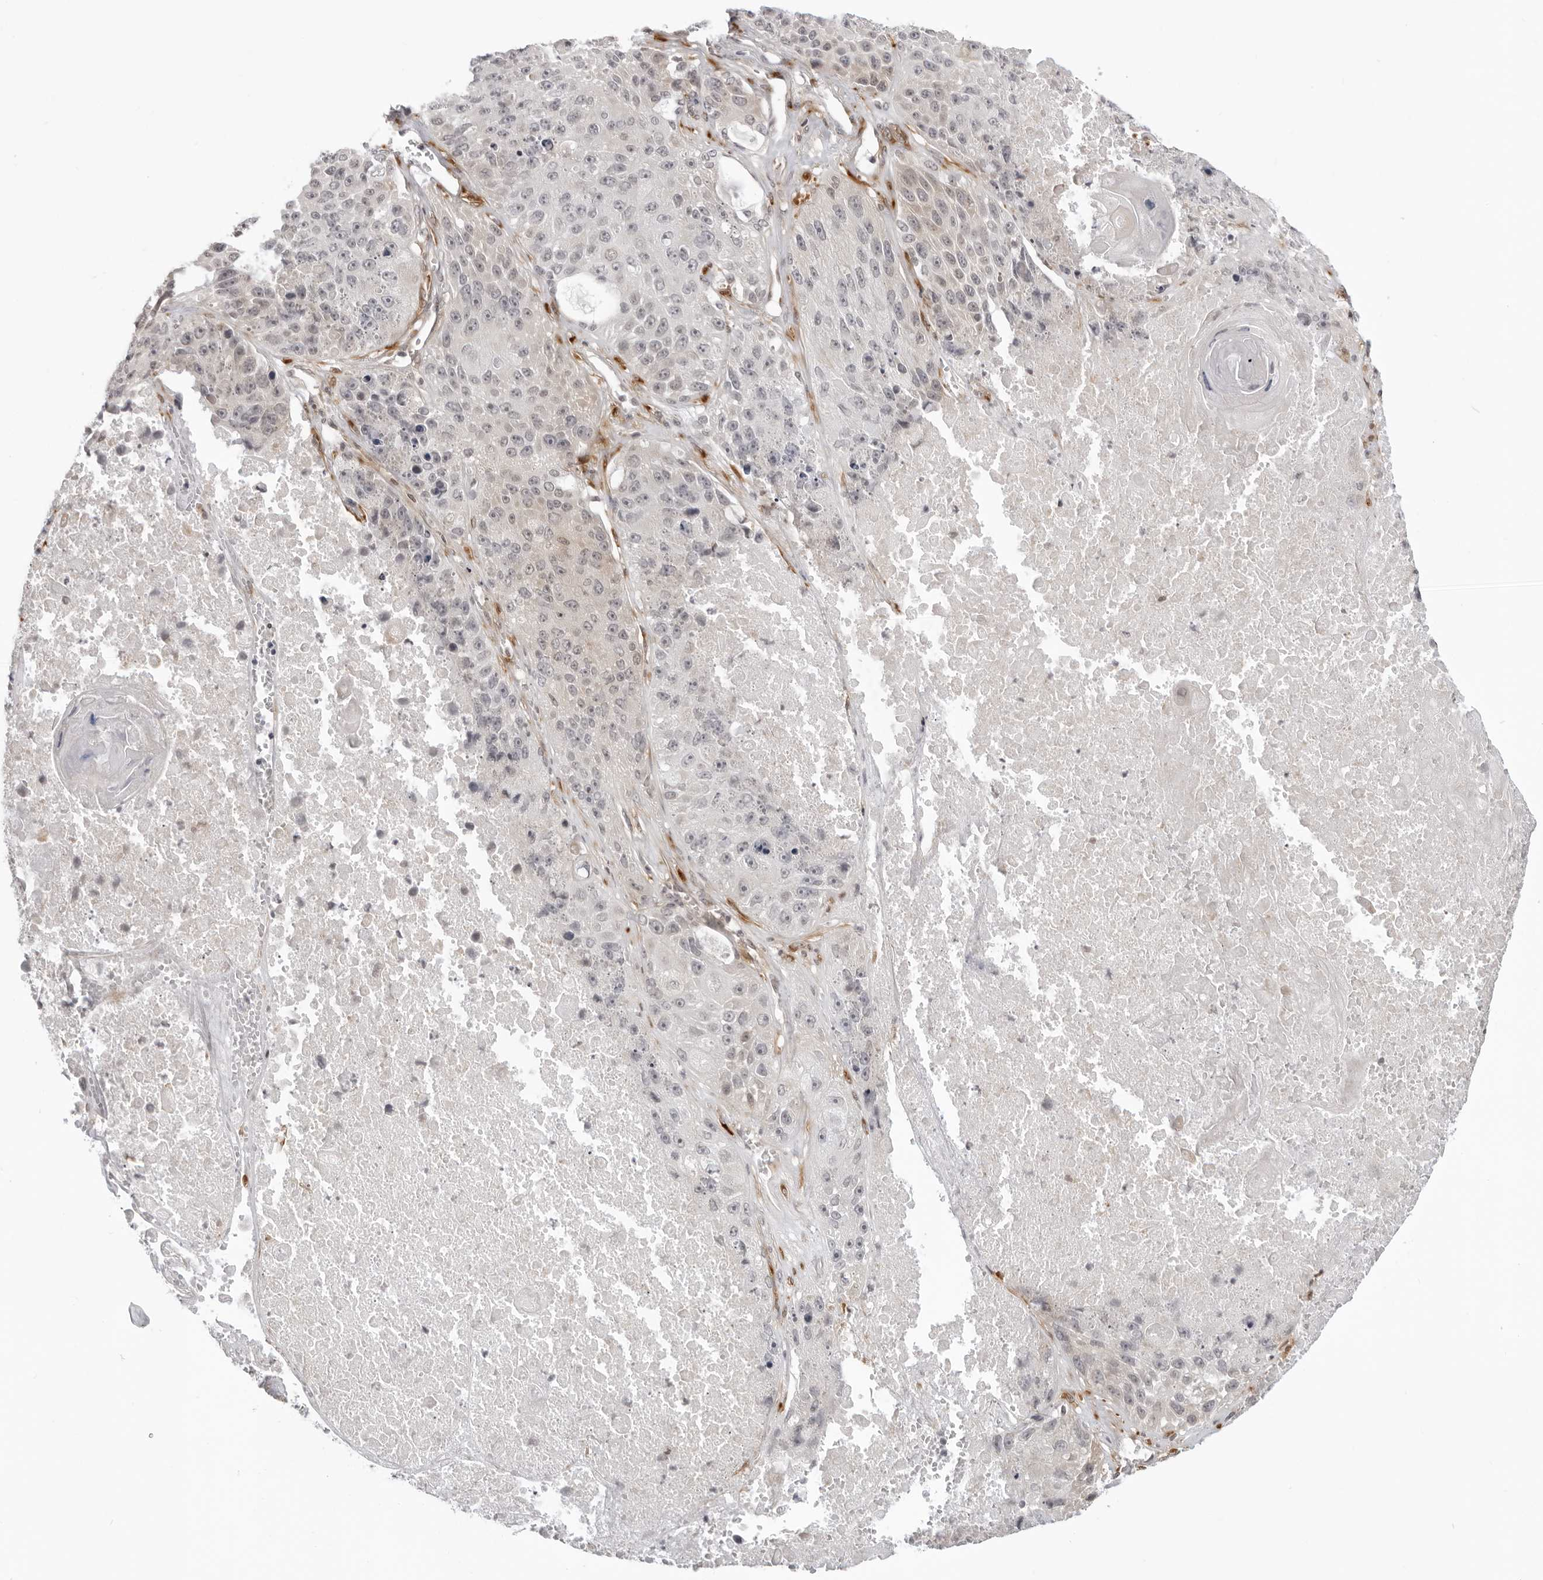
{"staining": {"intensity": "negative", "quantity": "none", "location": "none"}, "tissue": "lung cancer", "cell_type": "Tumor cells", "image_type": "cancer", "snomed": [{"axis": "morphology", "description": "Squamous cell carcinoma, NOS"}, {"axis": "topography", "description": "Lung"}], "caption": "Tumor cells are negative for brown protein staining in squamous cell carcinoma (lung).", "gene": "SRGAP2", "patient": {"sex": "male", "age": 61}}